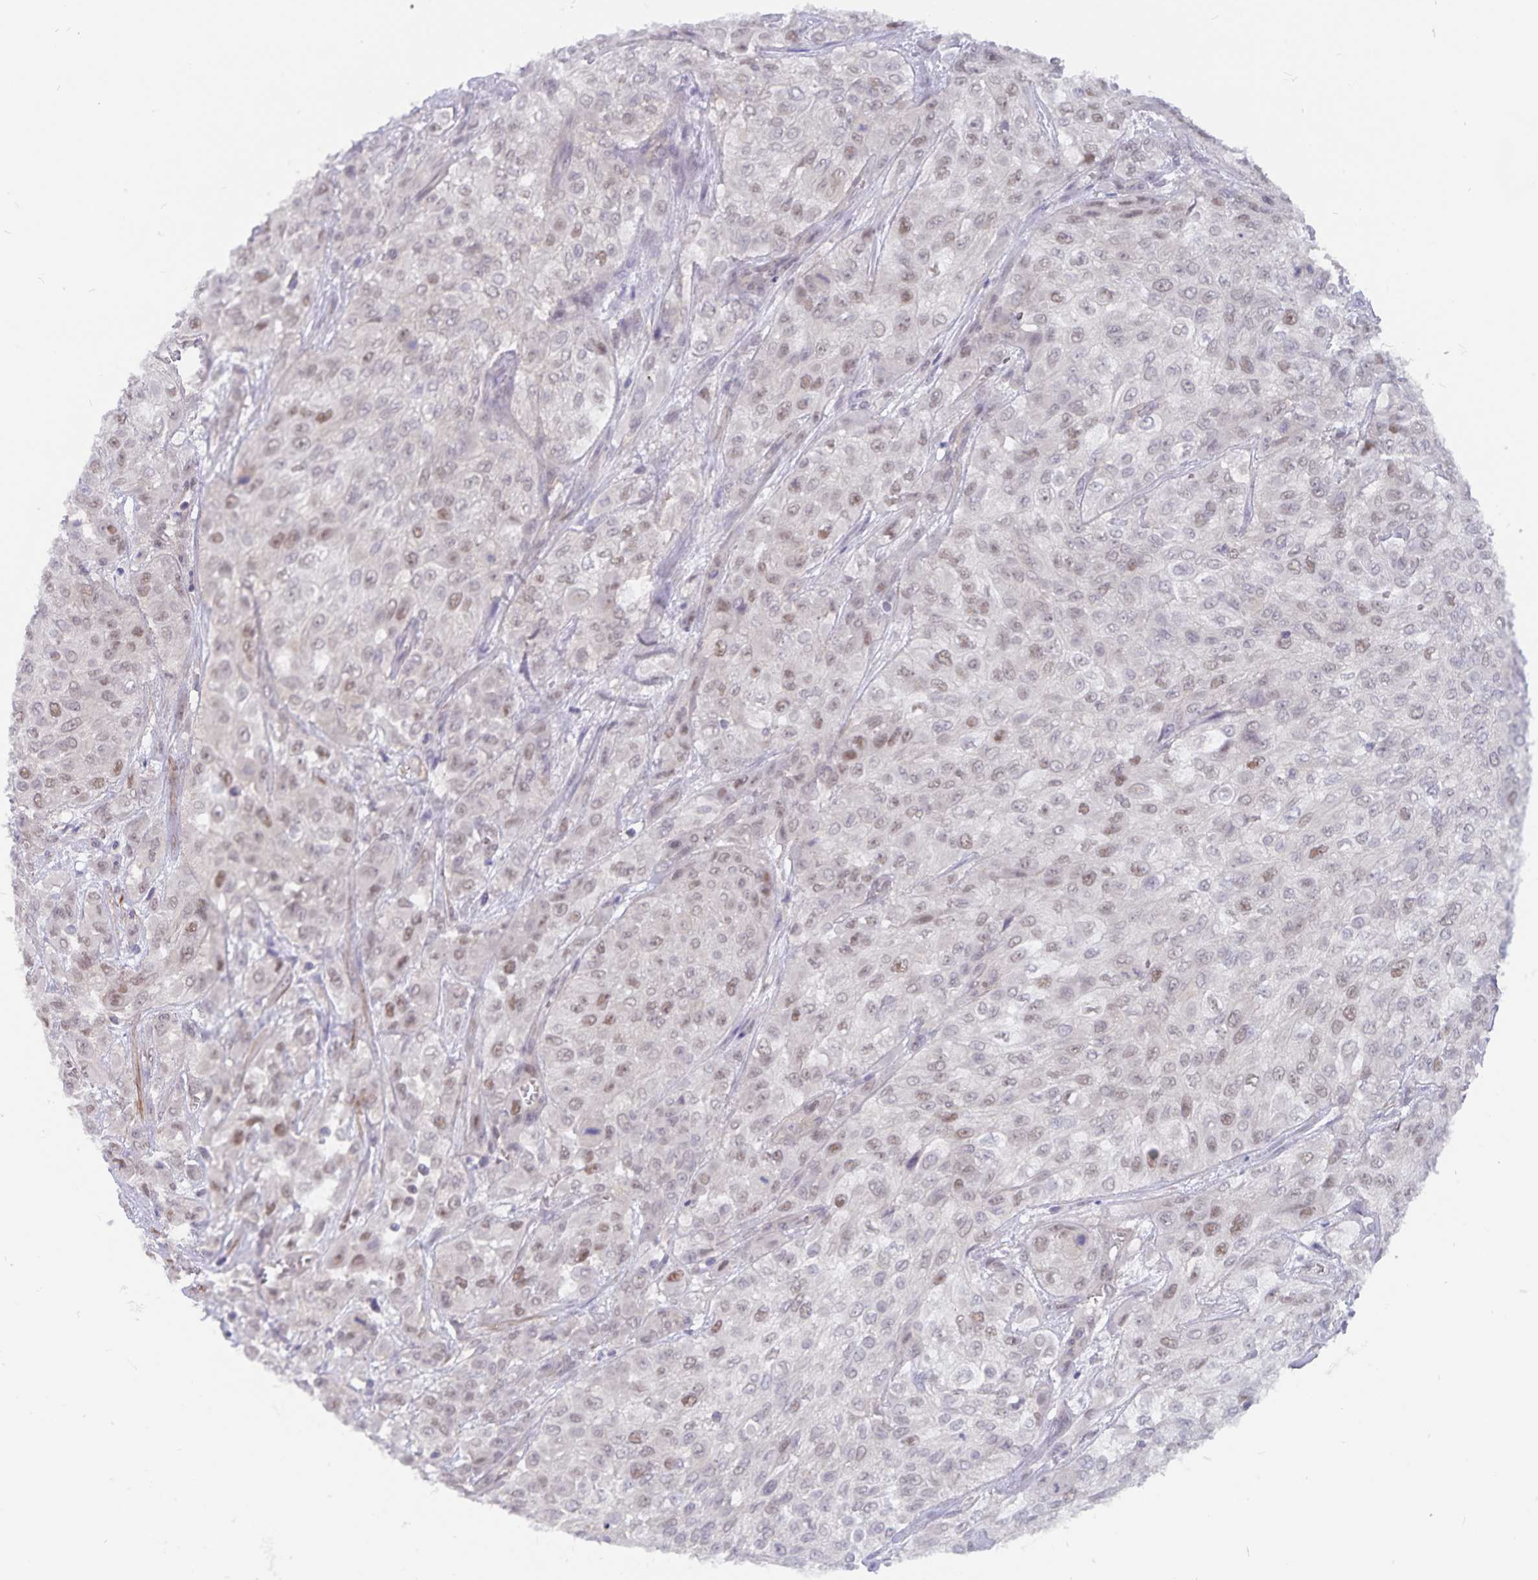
{"staining": {"intensity": "weak", "quantity": "25%-75%", "location": "nuclear"}, "tissue": "urothelial cancer", "cell_type": "Tumor cells", "image_type": "cancer", "snomed": [{"axis": "morphology", "description": "Urothelial carcinoma, High grade"}, {"axis": "topography", "description": "Urinary bladder"}], "caption": "Approximately 25%-75% of tumor cells in urothelial cancer reveal weak nuclear protein expression as visualized by brown immunohistochemical staining.", "gene": "BAG6", "patient": {"sex": "male", "age": 57}}